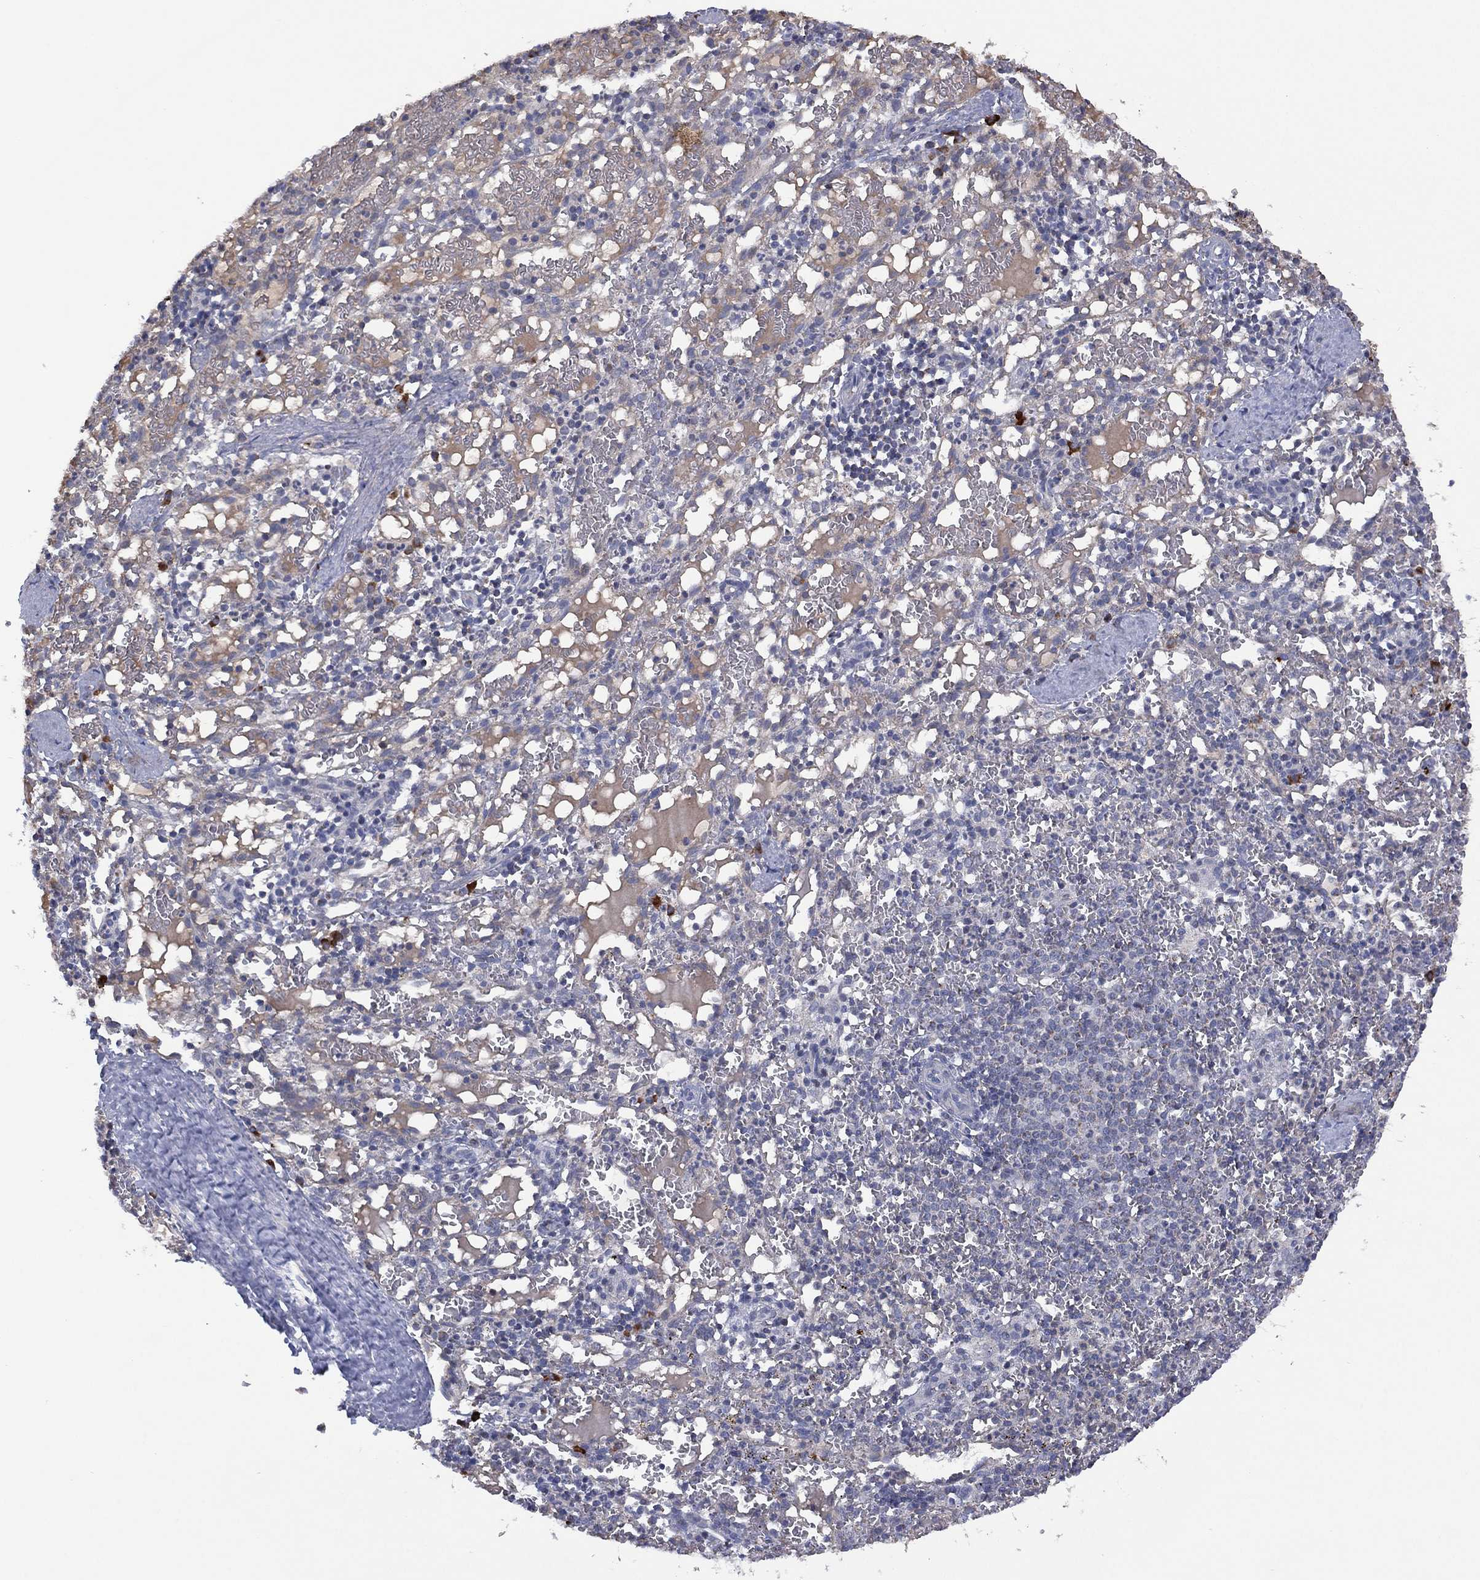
{"staining": {"intensity": "negative", "quantity": "none", "location": "none"}, "tissue": "spleen", "cell_type": "Cells in red pulp", "image_type": "normal", "snomed": [{"axis": "morphology", "description": "Normal tissue, NOS"}, {"axis": "topography", "description": "Spleen"}], "caption": "DAB (3,3'-diaminobenzidine) immunohistochemical staining of benign spleen reveals no significant positivity in cells in red pulp. (Immunohistochemistry, brightfield microscopy, high magnification).", "gene": "PPP2R5A", "patient": {"sex": "male", "age": 11}}